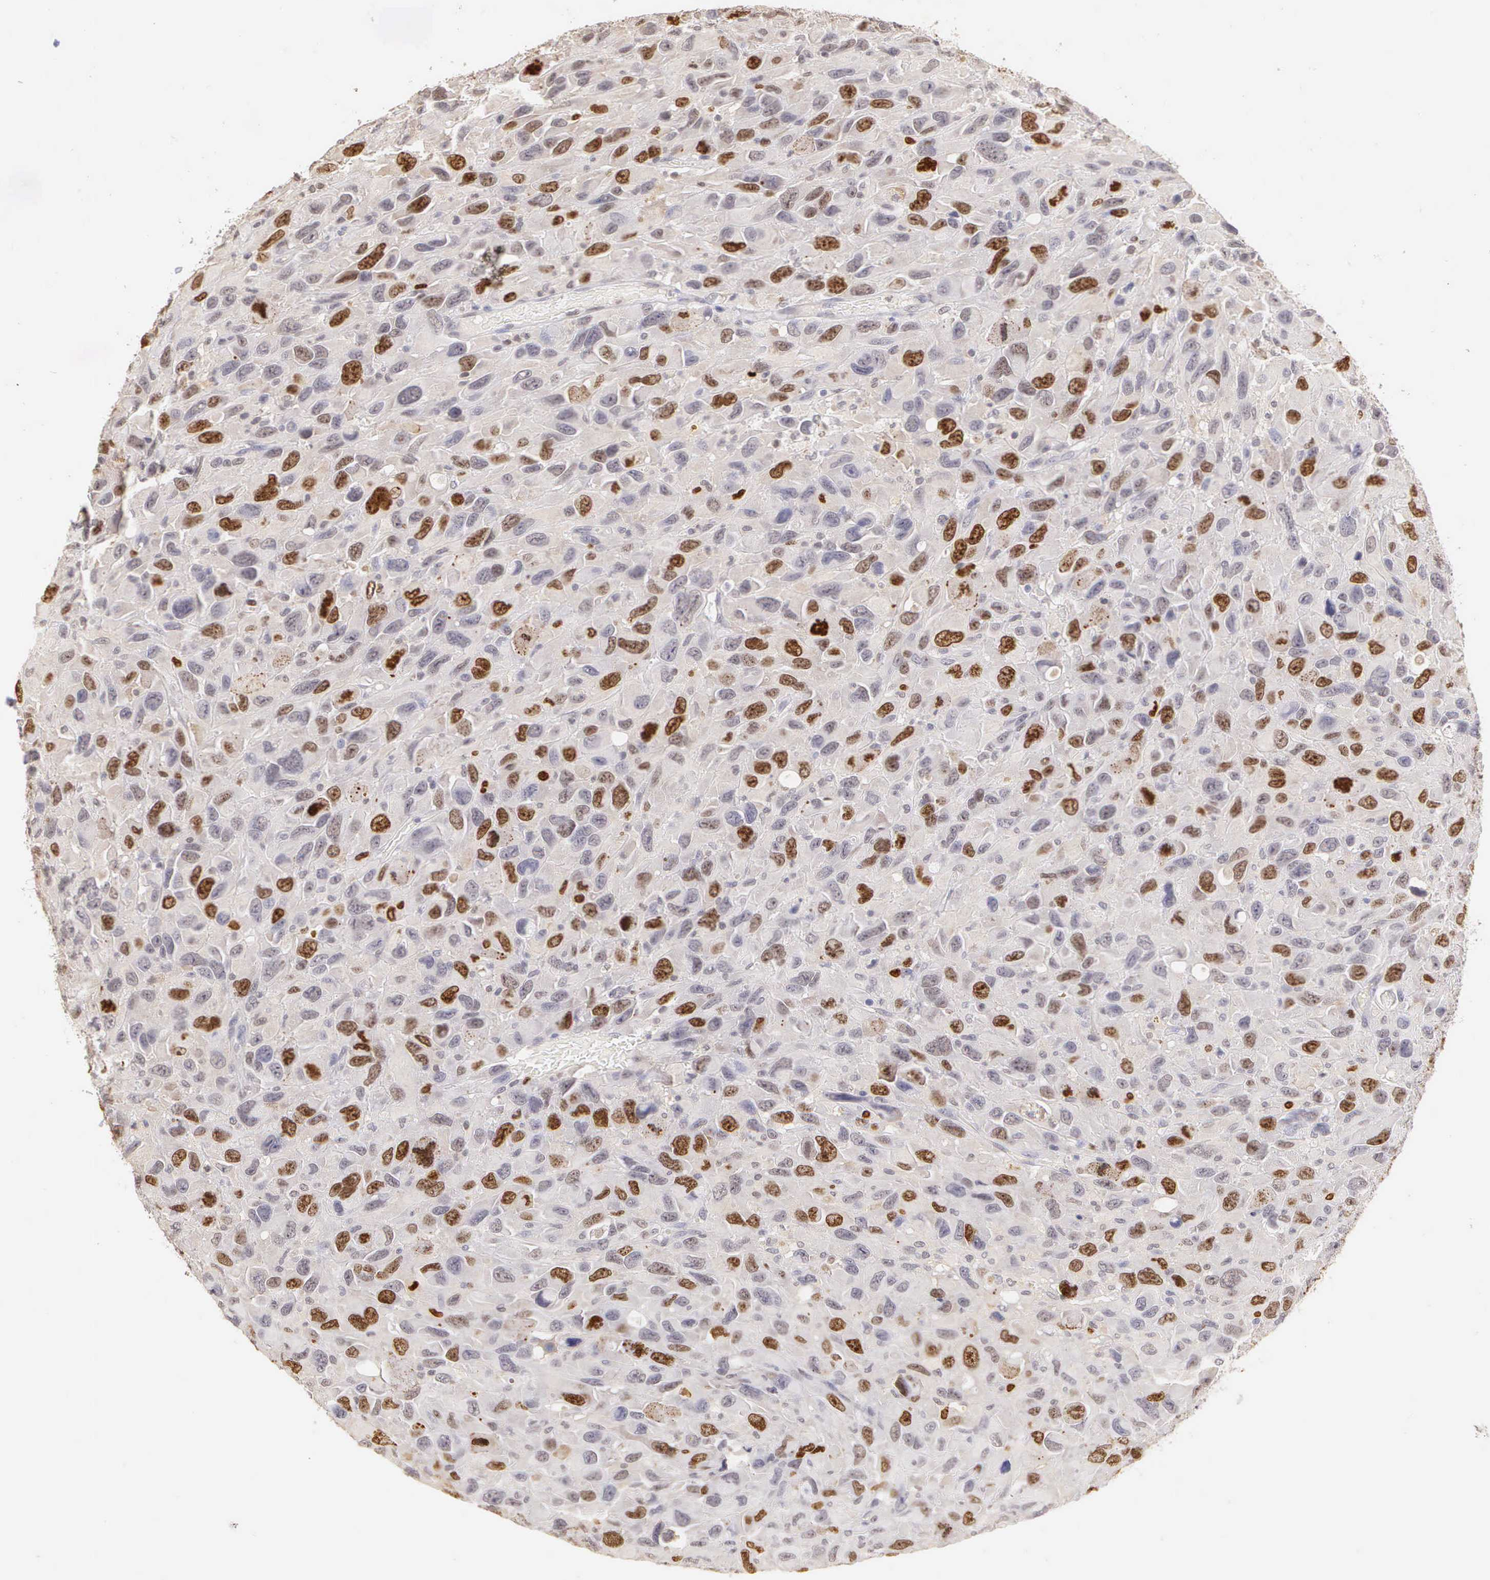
{"staining": {"intensity": "moderate", "quantity": "25%-75%", "location": "nuclear"}, "tissue": "renal cancer", "cell_type": "Tumor cells", "image_type": "cancer", "snomed": [{"axis": "morphology", "description": "Adenocarcinoma, NOS"}, {"axis": "topography", "description": "Kidney"}], "caption": "Immunohistochemistry (IHC) of renal cancer shows medium levels of moderate nuclear staining in about 25%-75% of tumor cells.", "gene": "MKI67", "patient": {"sex": "male", "age": 79}}